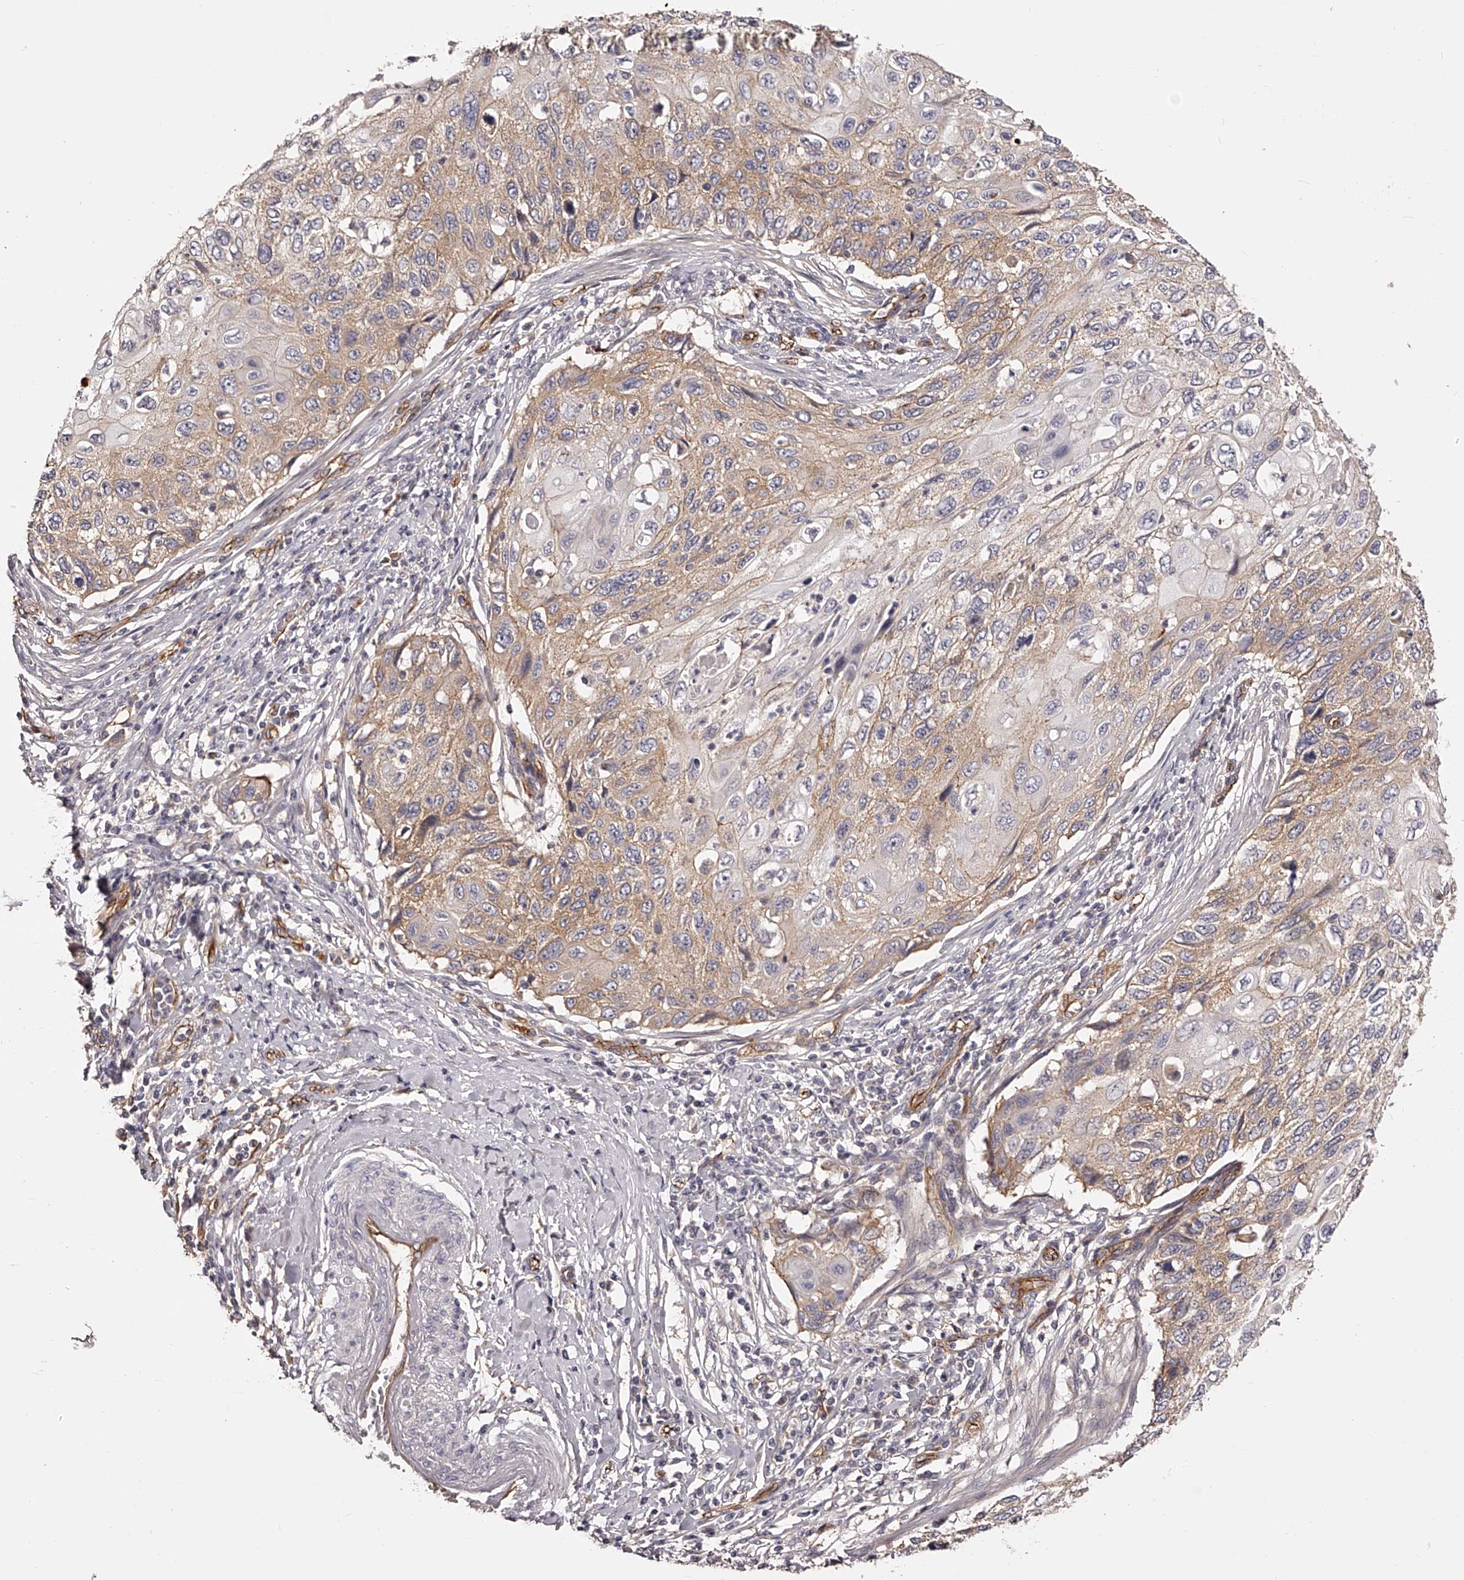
{"staining": {"intensity": "weak", "quantity": ">75%", "location": "cytoplasmic/membranous"}, "tissue": "cervical cancer", "cell_type": "Tumor cells", "image_type": "cancer", "snomed": [{"axis": "morphology", "description": "Squamous cell carcinoma, NOS"}, {"axis": "topography", "description": "Cervix"}], "caption": "Immunohistochemistry (DAB) staining of human cervical squamous cell carcinoma displays weak cytoplasmic/membranous protein staining in about >75% of tumor cells. The protein of interest is shown in brown color, while the nuclei are stained blue.", "gene": "LTV1", "patient": {"sex": "female", "age": 70}}